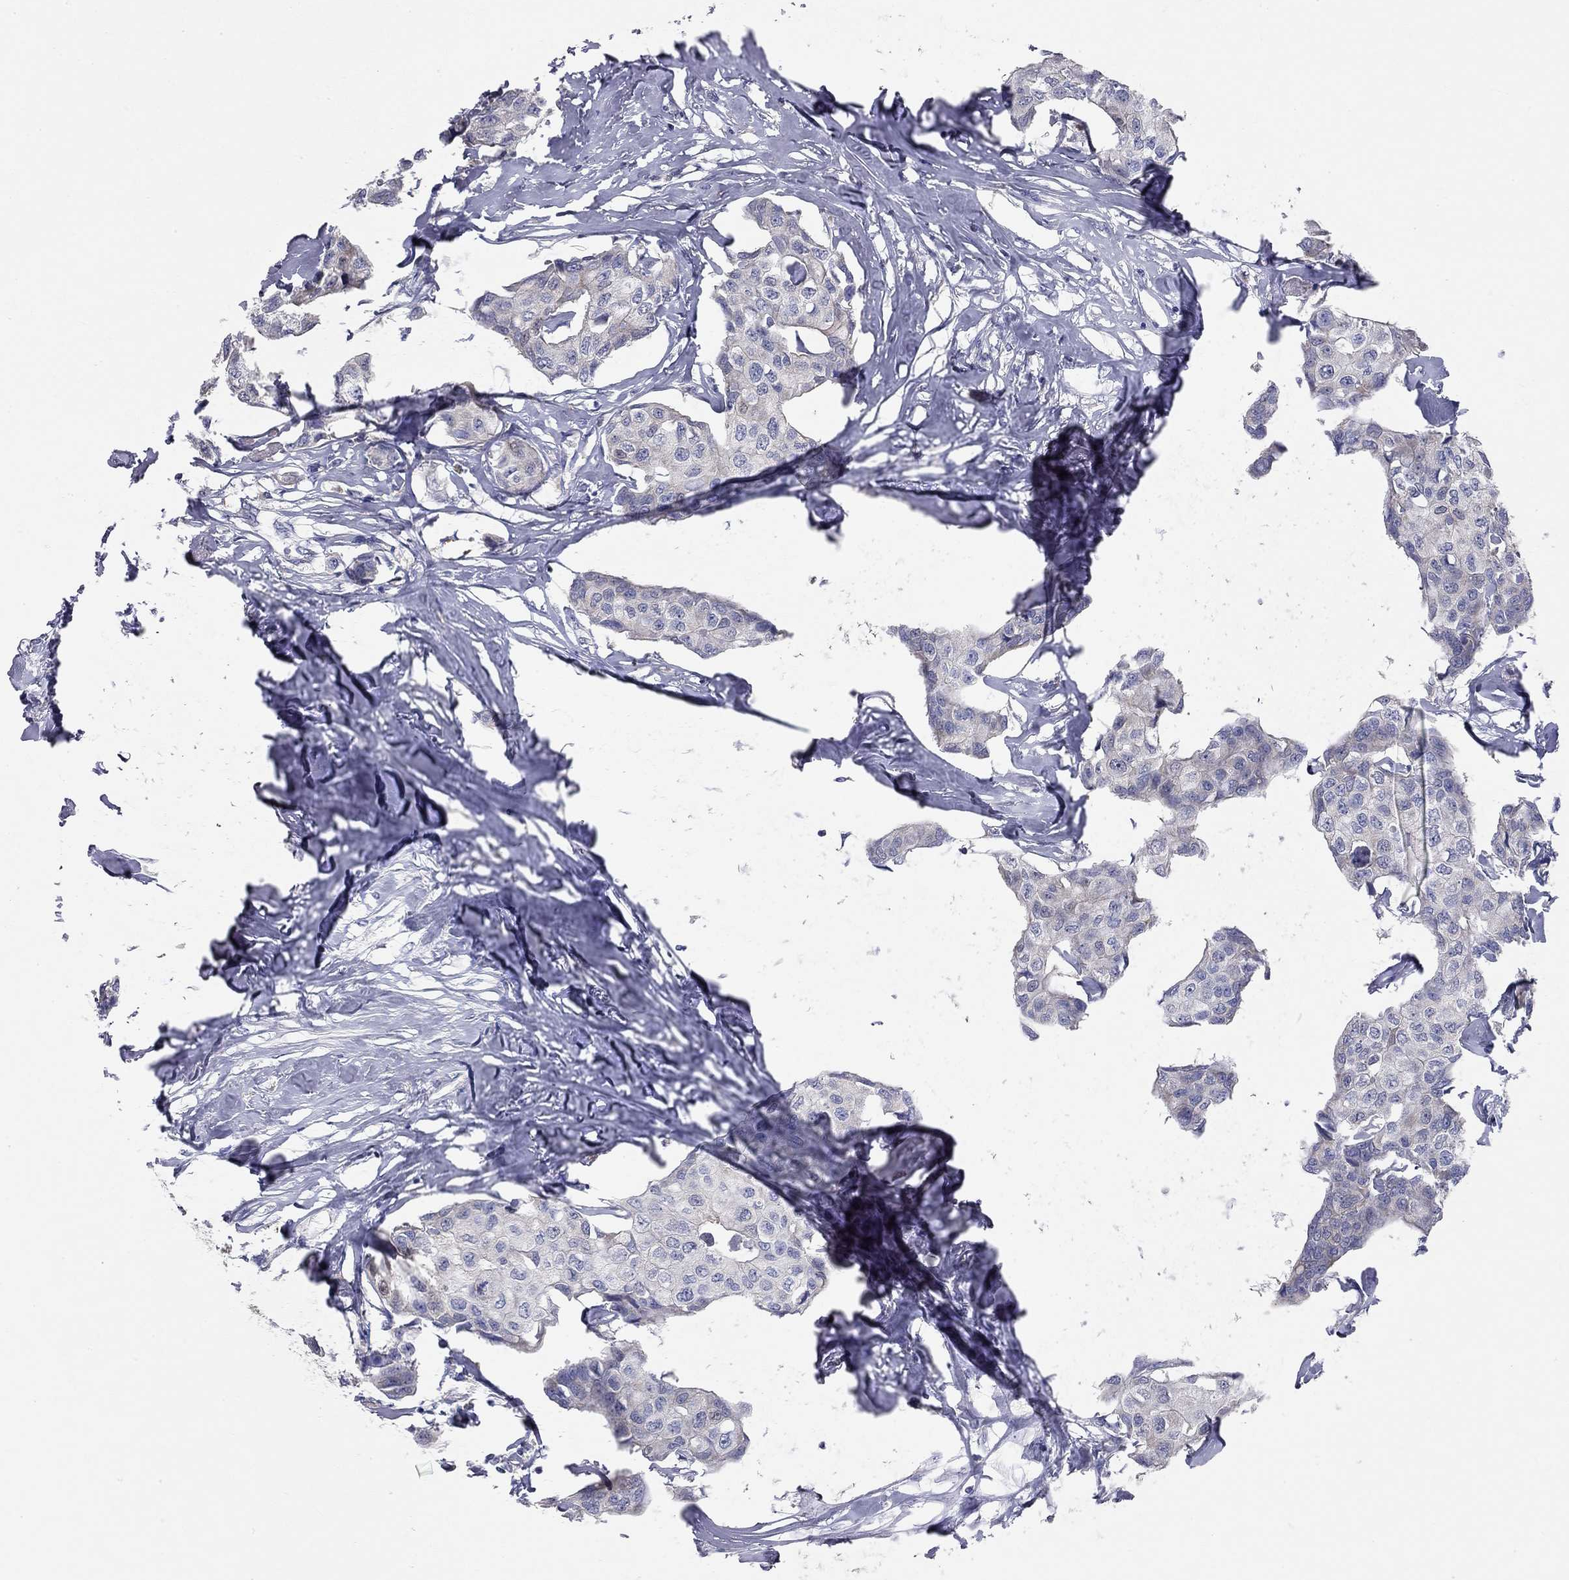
{"staining": {"intensity": "negative", "quantity": "none", "location": "none"}, "tissue": "breast cancer", "cell_type": "Tumor cells", "image_type": "cancer", "snomed": [{"axis": "morphology", "description": "Duct carcinoma"}, {"axis": "topography", "description": "Breast"}], "caption": "There is no significant staining in tumor cells of breast cancer.", "gene": "CFAP161", "patient": {"sex": "female", "age": 80}}